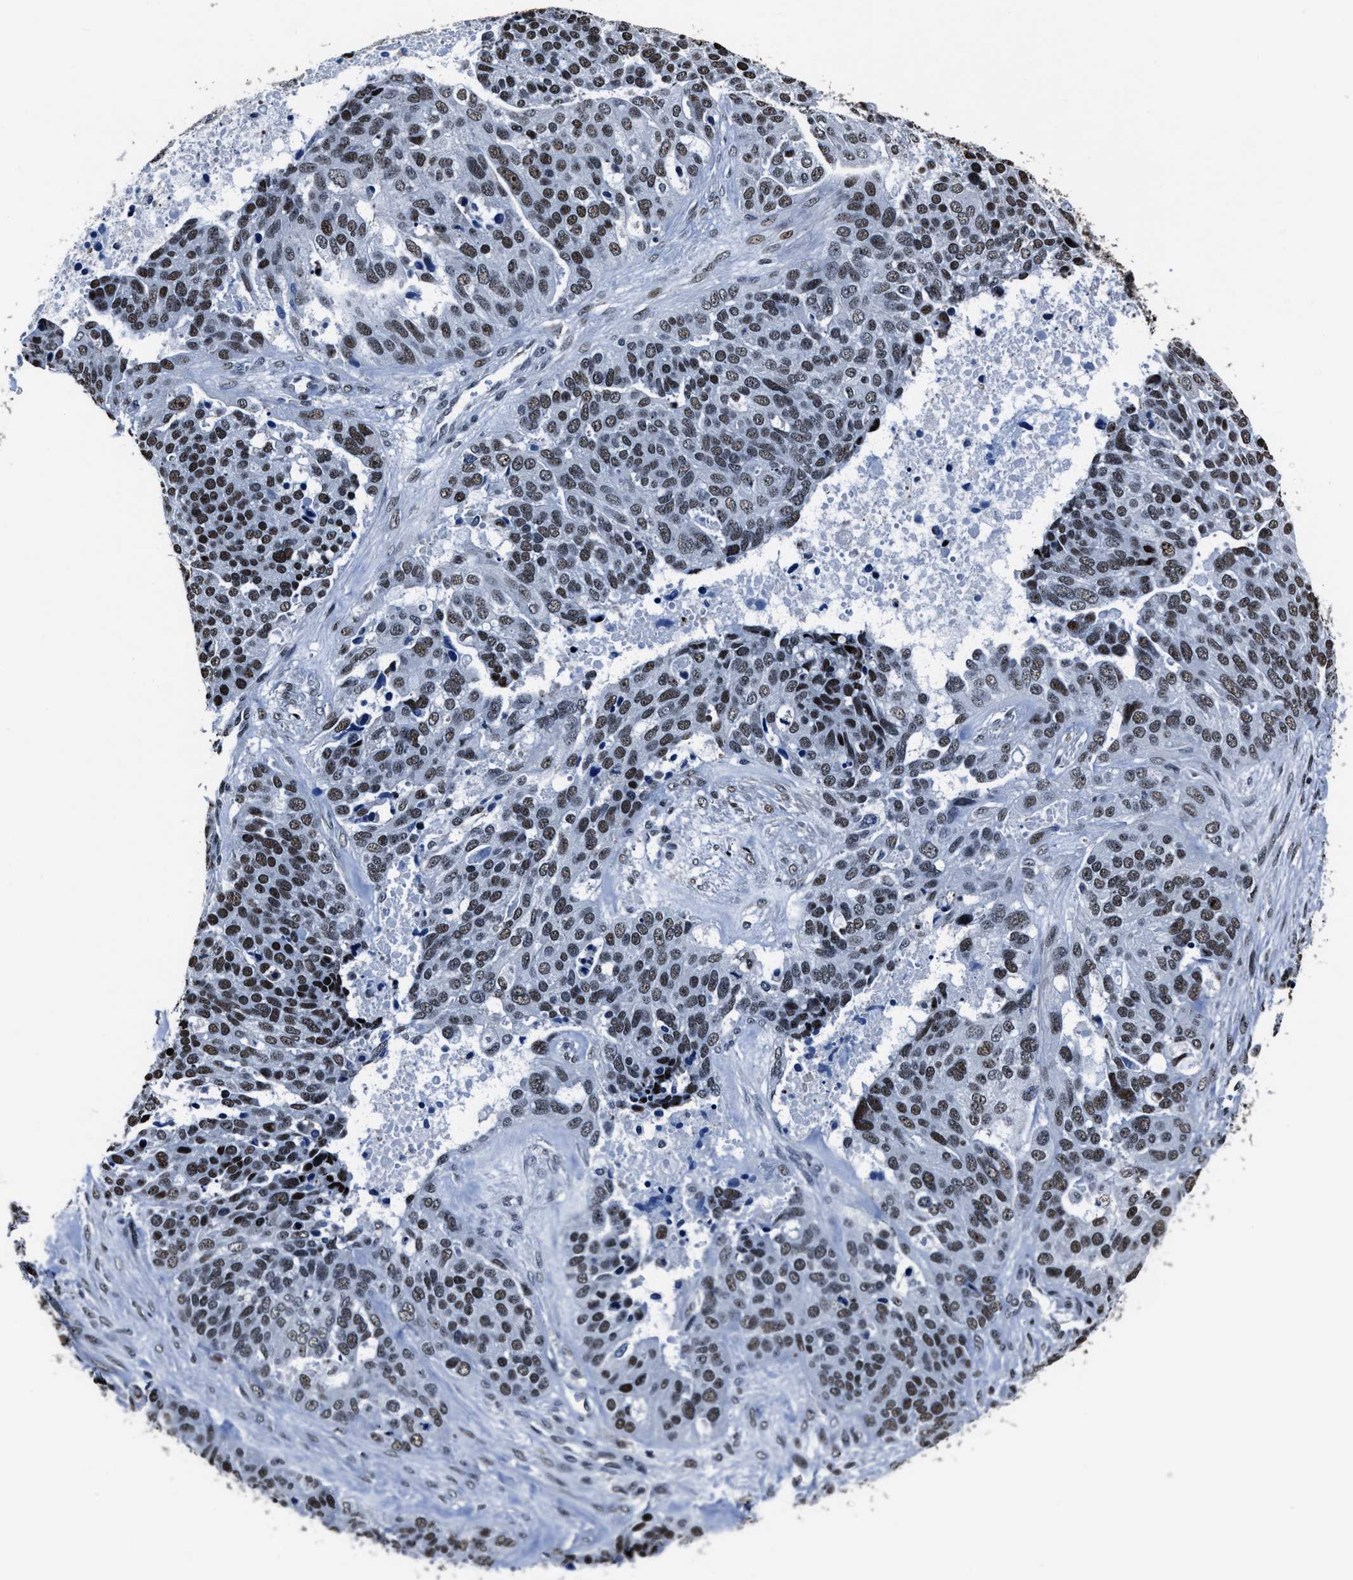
{"staining": {"intensity": "weak", "quantity": ">75%", "location": "nuclear"}, "tissue": "ovarian cancer", "cell_type": "Tumor cells", "image_type": "cancer", "snomed": [{"axis": "morphology", "description": "Cystadenocarcinoma, serous, NOS"}, {"axis": "topography", "description": "Ovary"}], "caption": "Tumor cells exhibit low levels of weak nuclear expression in about >75% of cells in human serous cystadenocarcinoma (ovarian). The protein is stained brown, and the nuclei are stained in blue (DAB (3,3'-diaminobenzidine) IHC with brightfield microscopy, high magnification).", "gene": "PPIE", "patient": {"sex": "female", "age": 44}}